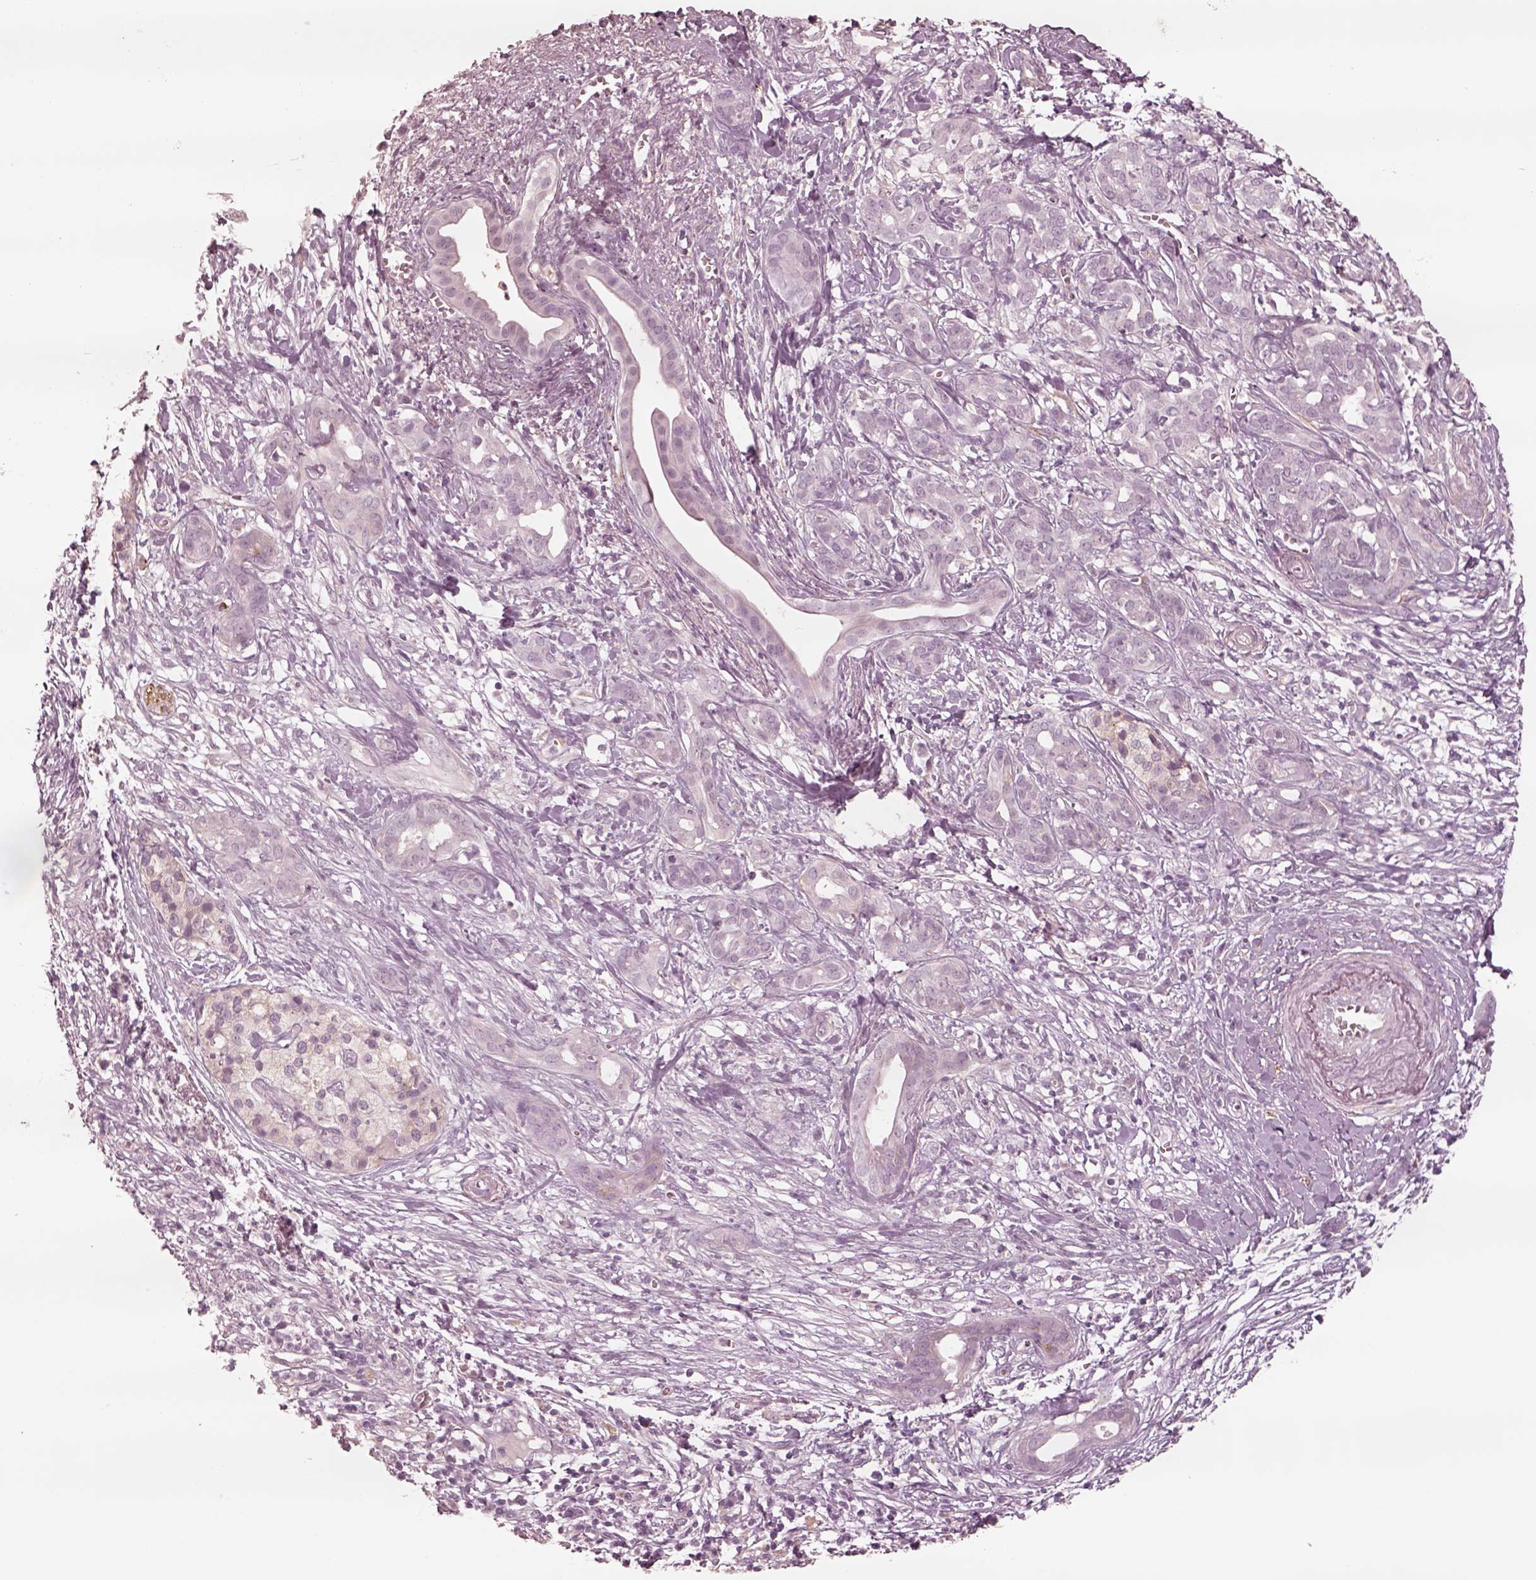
{"staining": {"intensity": "negative", "quantity": "none", "location": "none"}, "tissue": "pancreatic cancer", "cell_type": "Tumor cells", "image_type": "cancer", "snomed": [{"axis": "morphology", "description": "Adenocarcinoma, NOS"}, {"axis": "topography", "description": "Pancreas"}], "caption": "Pancreatic cancer (adenocarcinoma) stained for a protein using IHC demonstrates no positivity tumor cells.", "gene": "DNAAF9", "patient": {"sex": "male", "age": 61}}